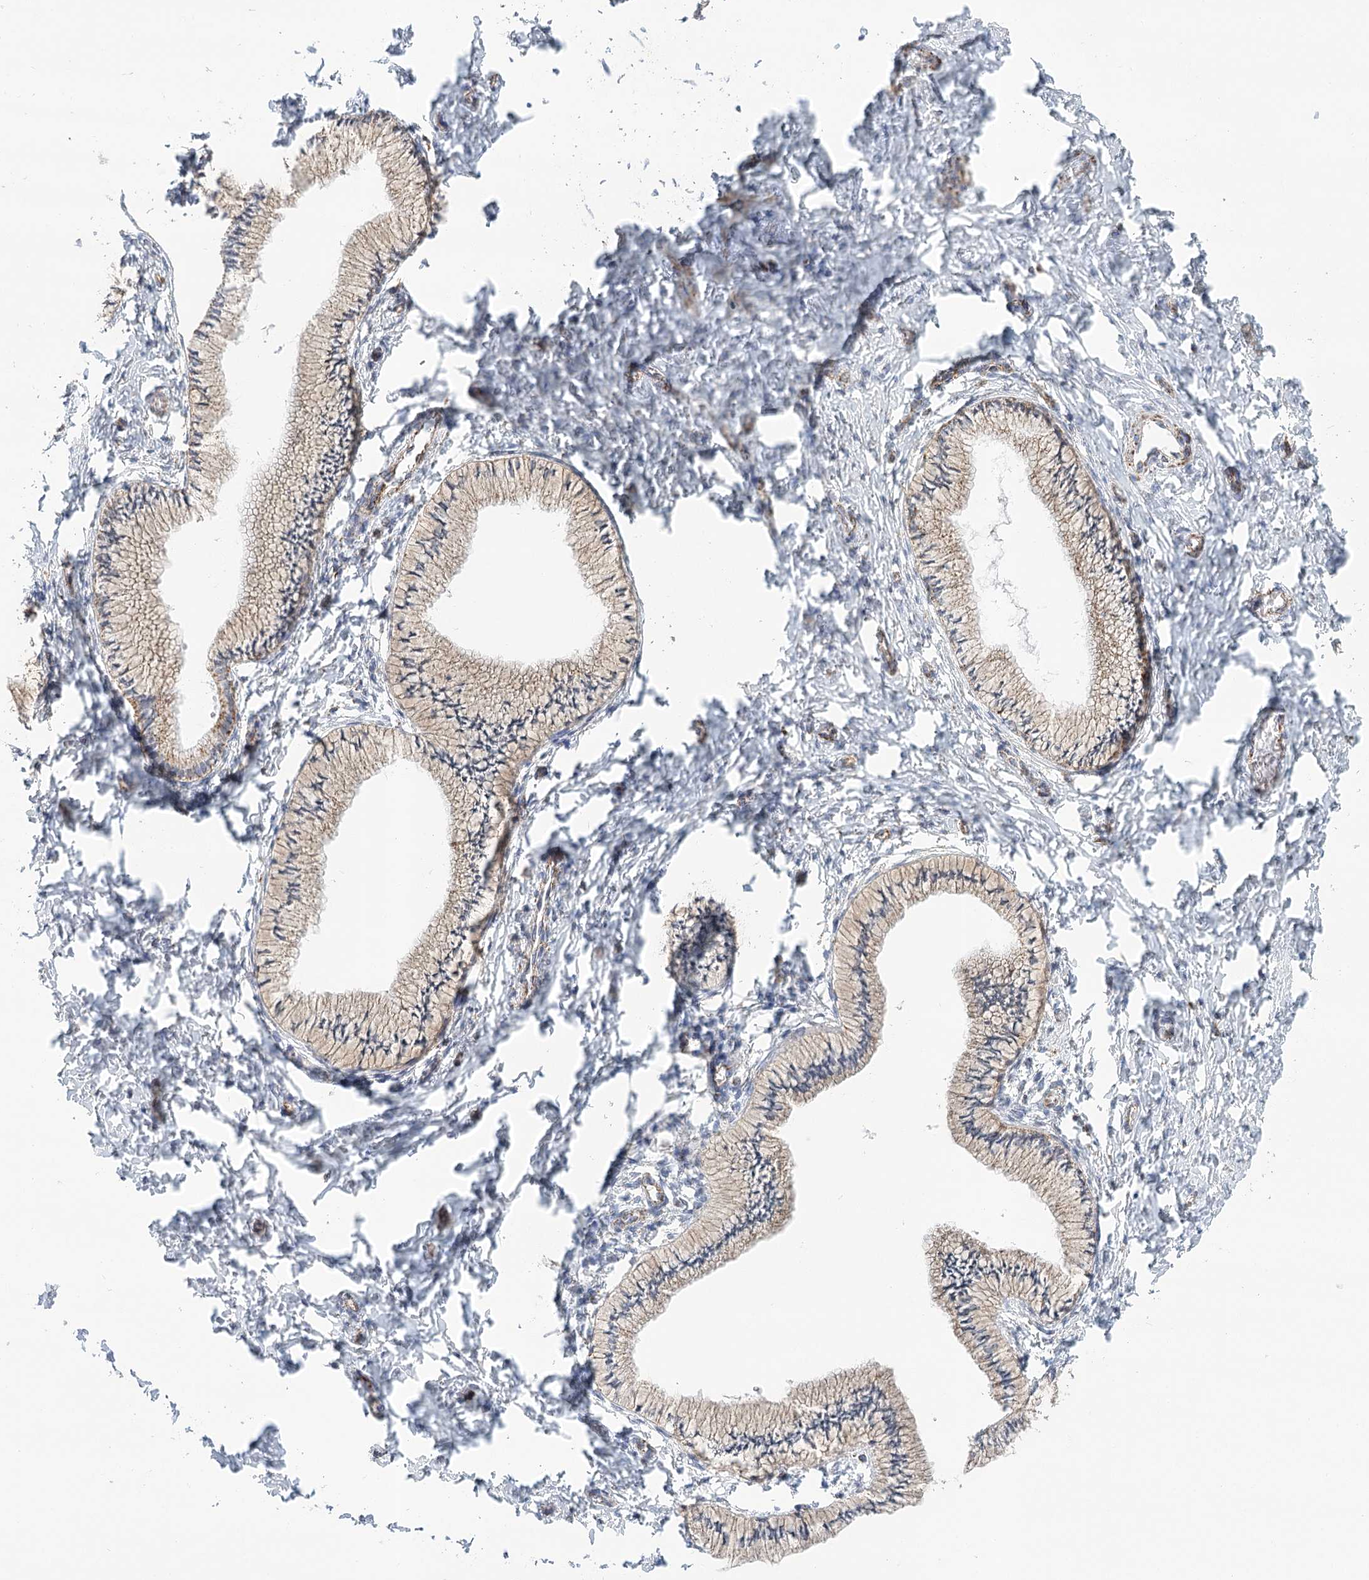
{"staining": {"intensity": "weak", "quantity": ">75%", "location": "cytoplasmic/membranous"}, "tissue": "cervix", "cell_type": "Glandular cells", "image_type": "normal", "snomed": [{"axis": "morphology", "description": "Normal tissue, NOS"}, {"axis": "topography", "description": "Cervix"}], "caption": "This is a photomicrograph of immunohistochemistry staining of benign cervix, which shows weak expression in the cytoplasmic/membranous of glandular cells.", "gene": "LSS", "patient": {"sex": "female", "age": 36}}